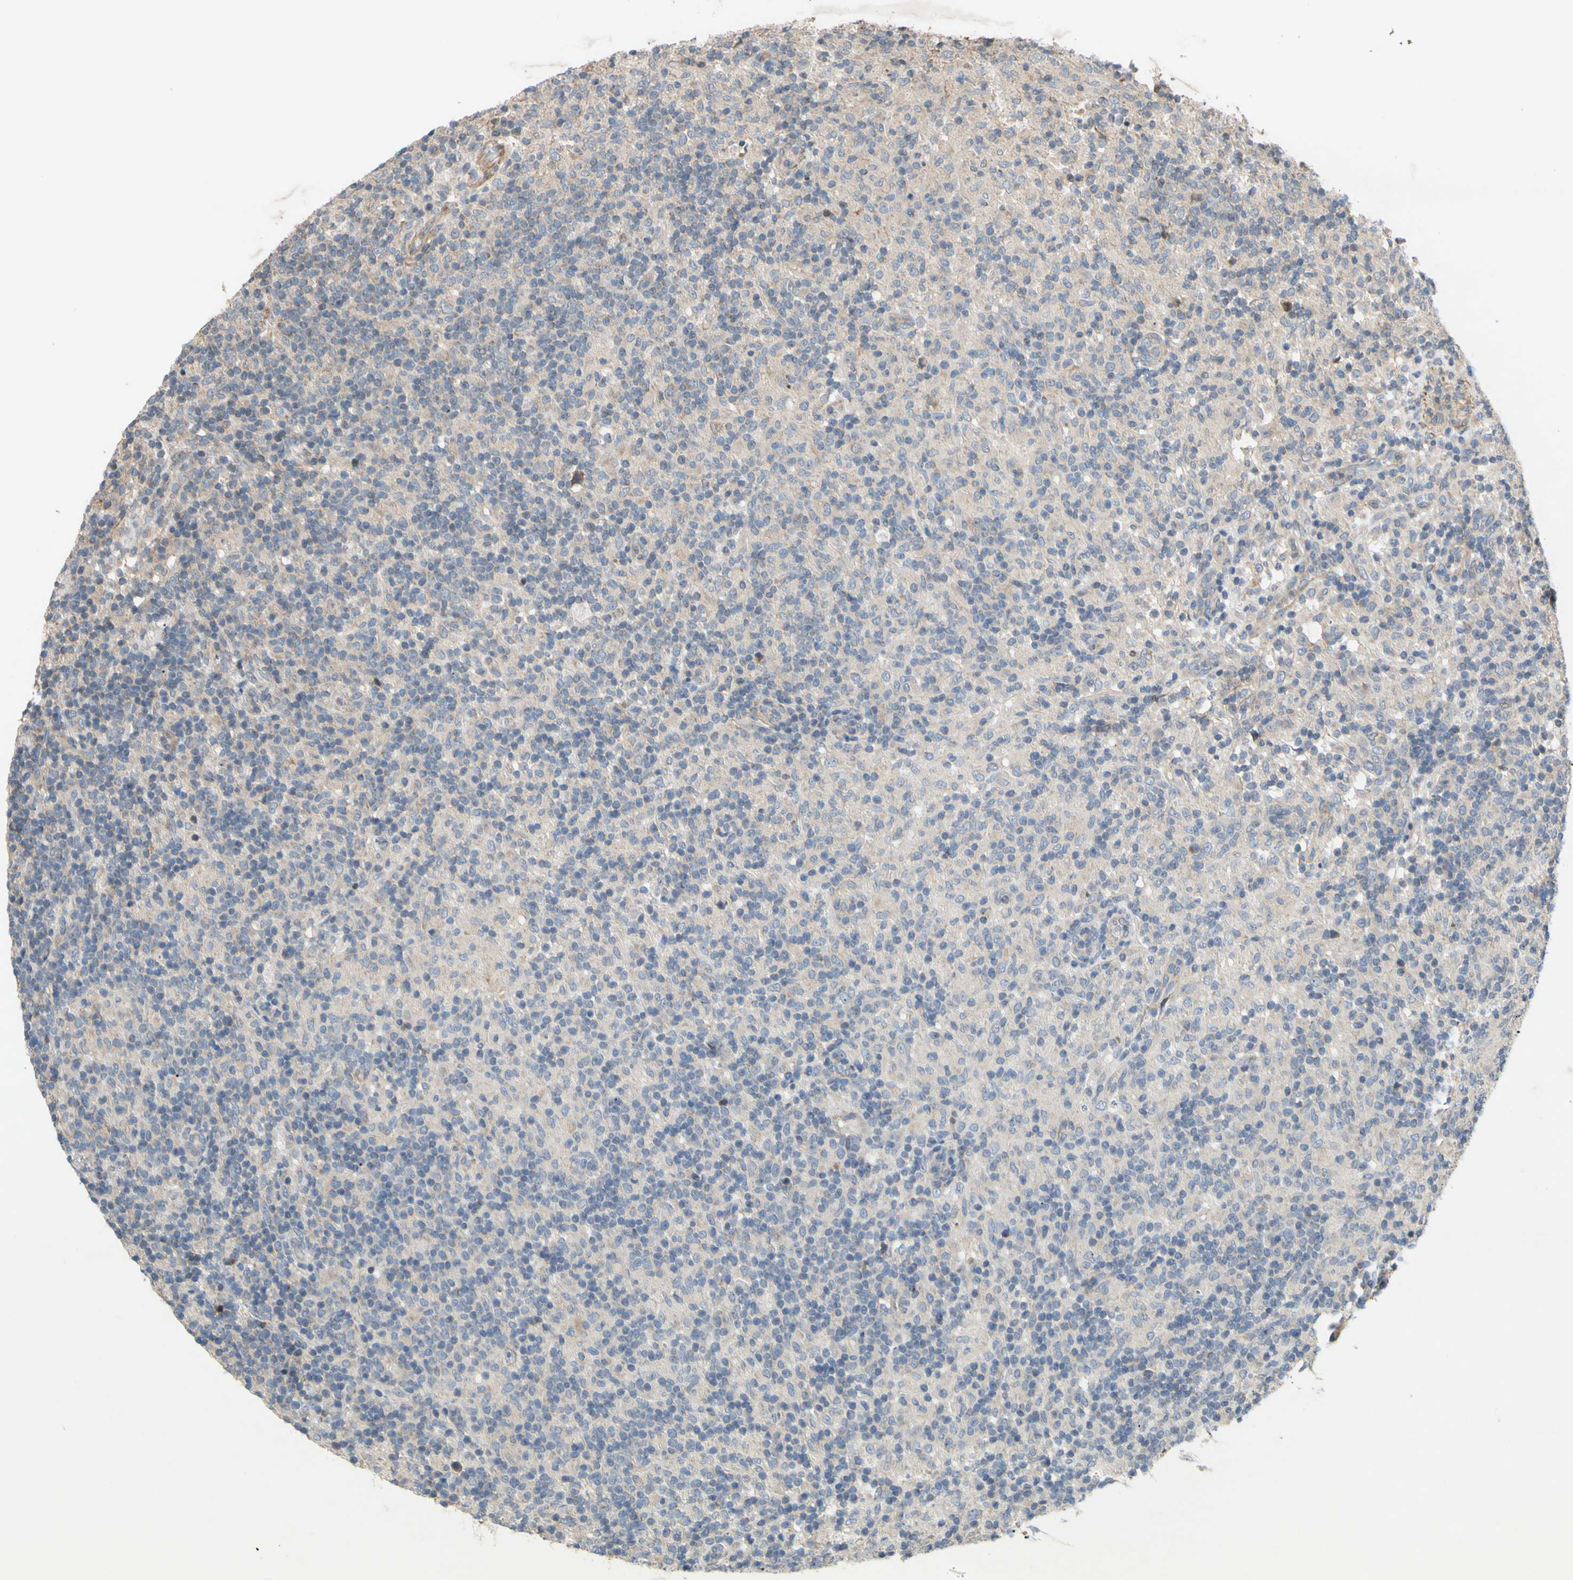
{"staining": {"intensity": "weak", "quantity": "<25%", "location": "cytoplasmic/membranous"}, "tissue": "lymphoma", "cell_type": "Tumor cells", "image_type": "cancer", "snomed": [{"axis": "morphology", "description": "Hodgkin's disease, NOS"}, {"axis": "topography", "description": "Lymph node"}], "caption": "Immunohistochemistry (IHC) of human lymphoma exhibits no positivity in tumor cells.", "gene": "PARD6A", "patient": {"sex": "male", "age": 70}}